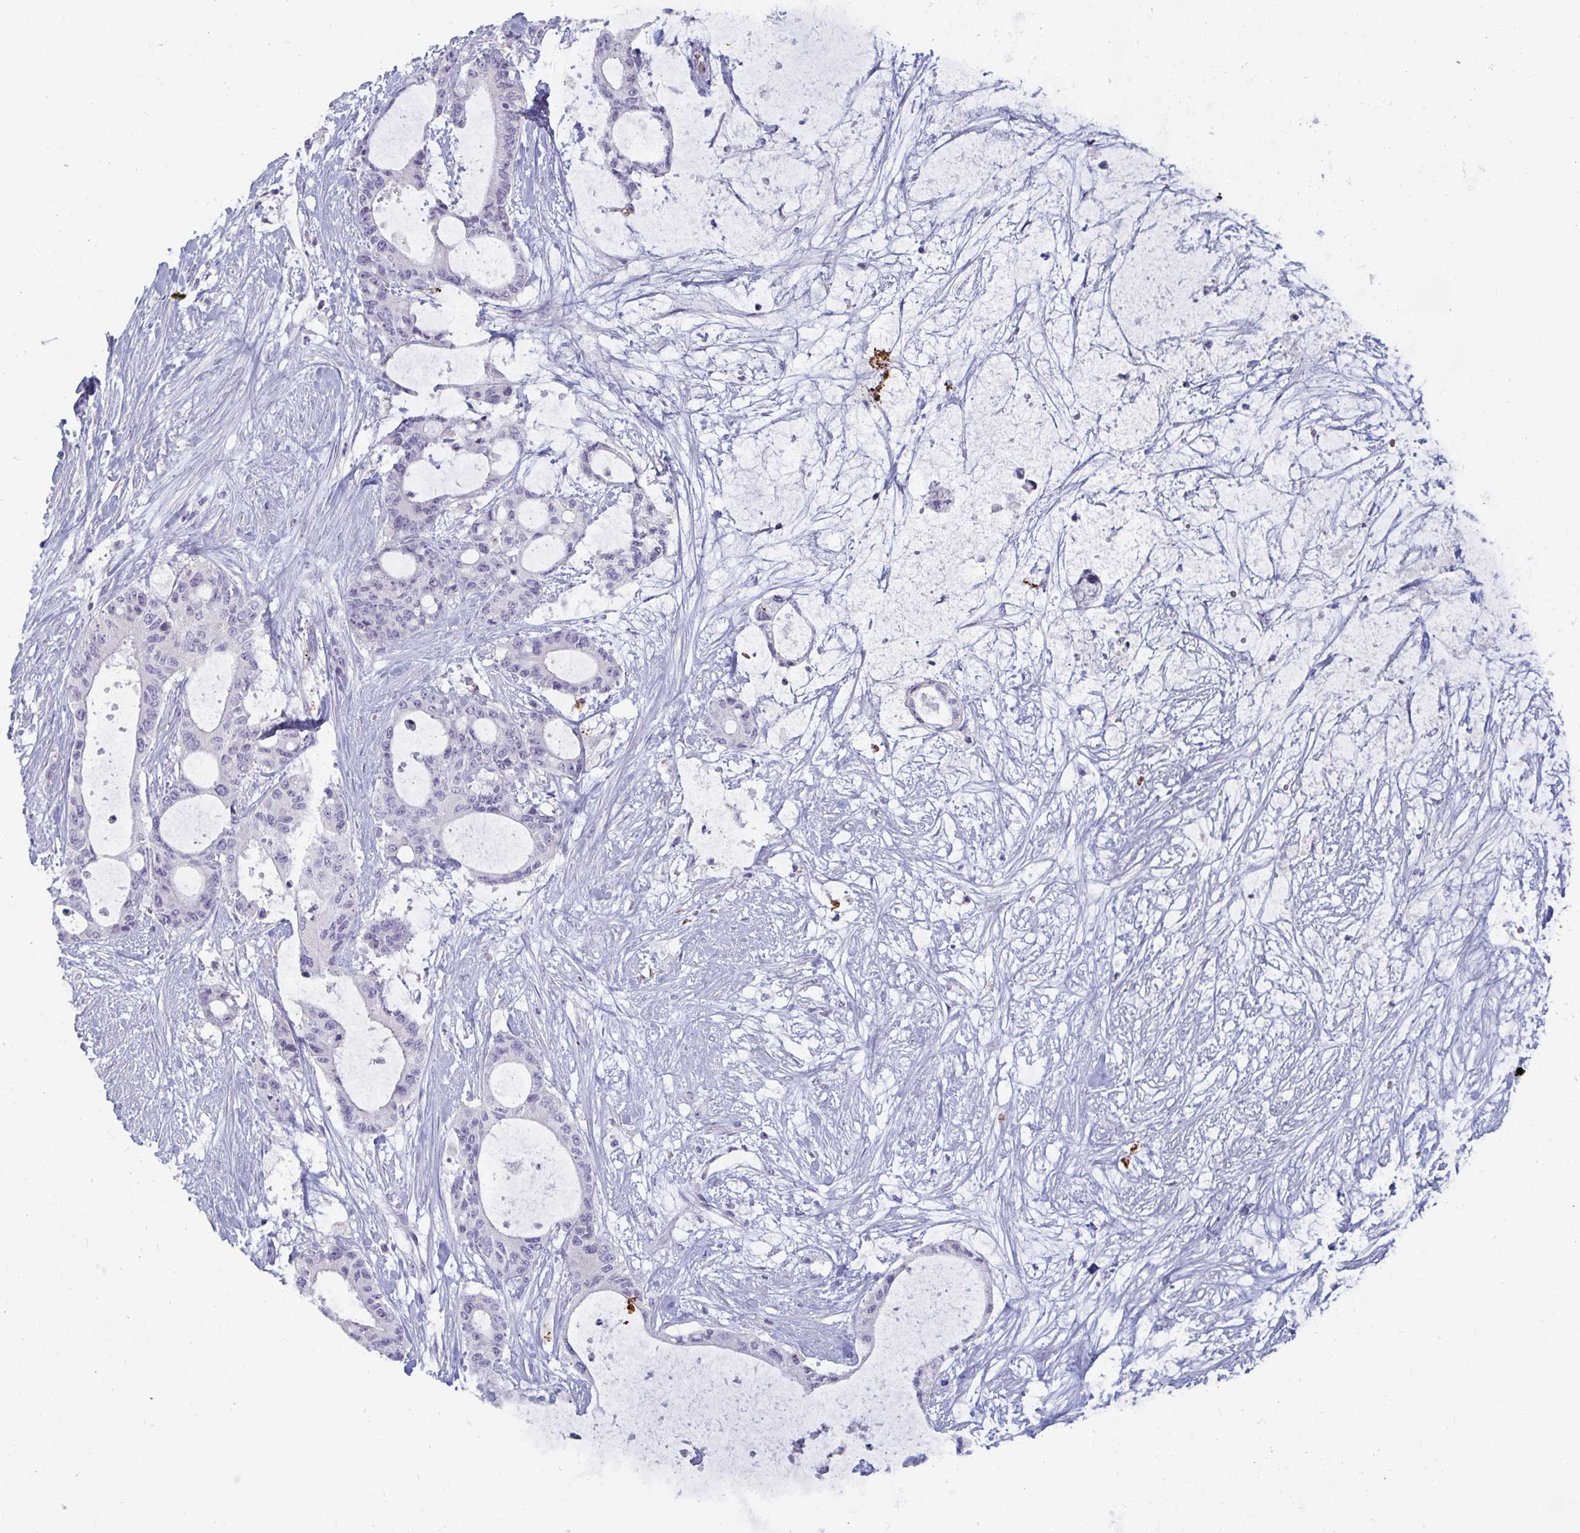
{"staining": {"intensity": "negative", "quantity": "none", "location": "none"}, "tissue": "liver cancer", "cell_type": "Tumor cells", "image_type": "cancer", "snomed": [{"axis": "morphology", "description": "Normal tissue, NOS"}, {"axis": "morphology", "description": "Cholangiocarcinoma"}, {"axis": "topography", "description": "Liver"}, {"axis": "topography", "description": "Peripheral nerve tissue"}], "caption": "DAB (3,3'-diaminobenzidine) immunohistochemical staining of human liver cancer exhibits no significant expression in tumor cells. Brightfield microscopy of immunohistochemistry stained with DAB (3,3'-diaminobenzidine) (brown) and hematoxylin (blue), captured at high magnification.", "gene": "SHB", "patient": {"sex": "female", "age": 73}}